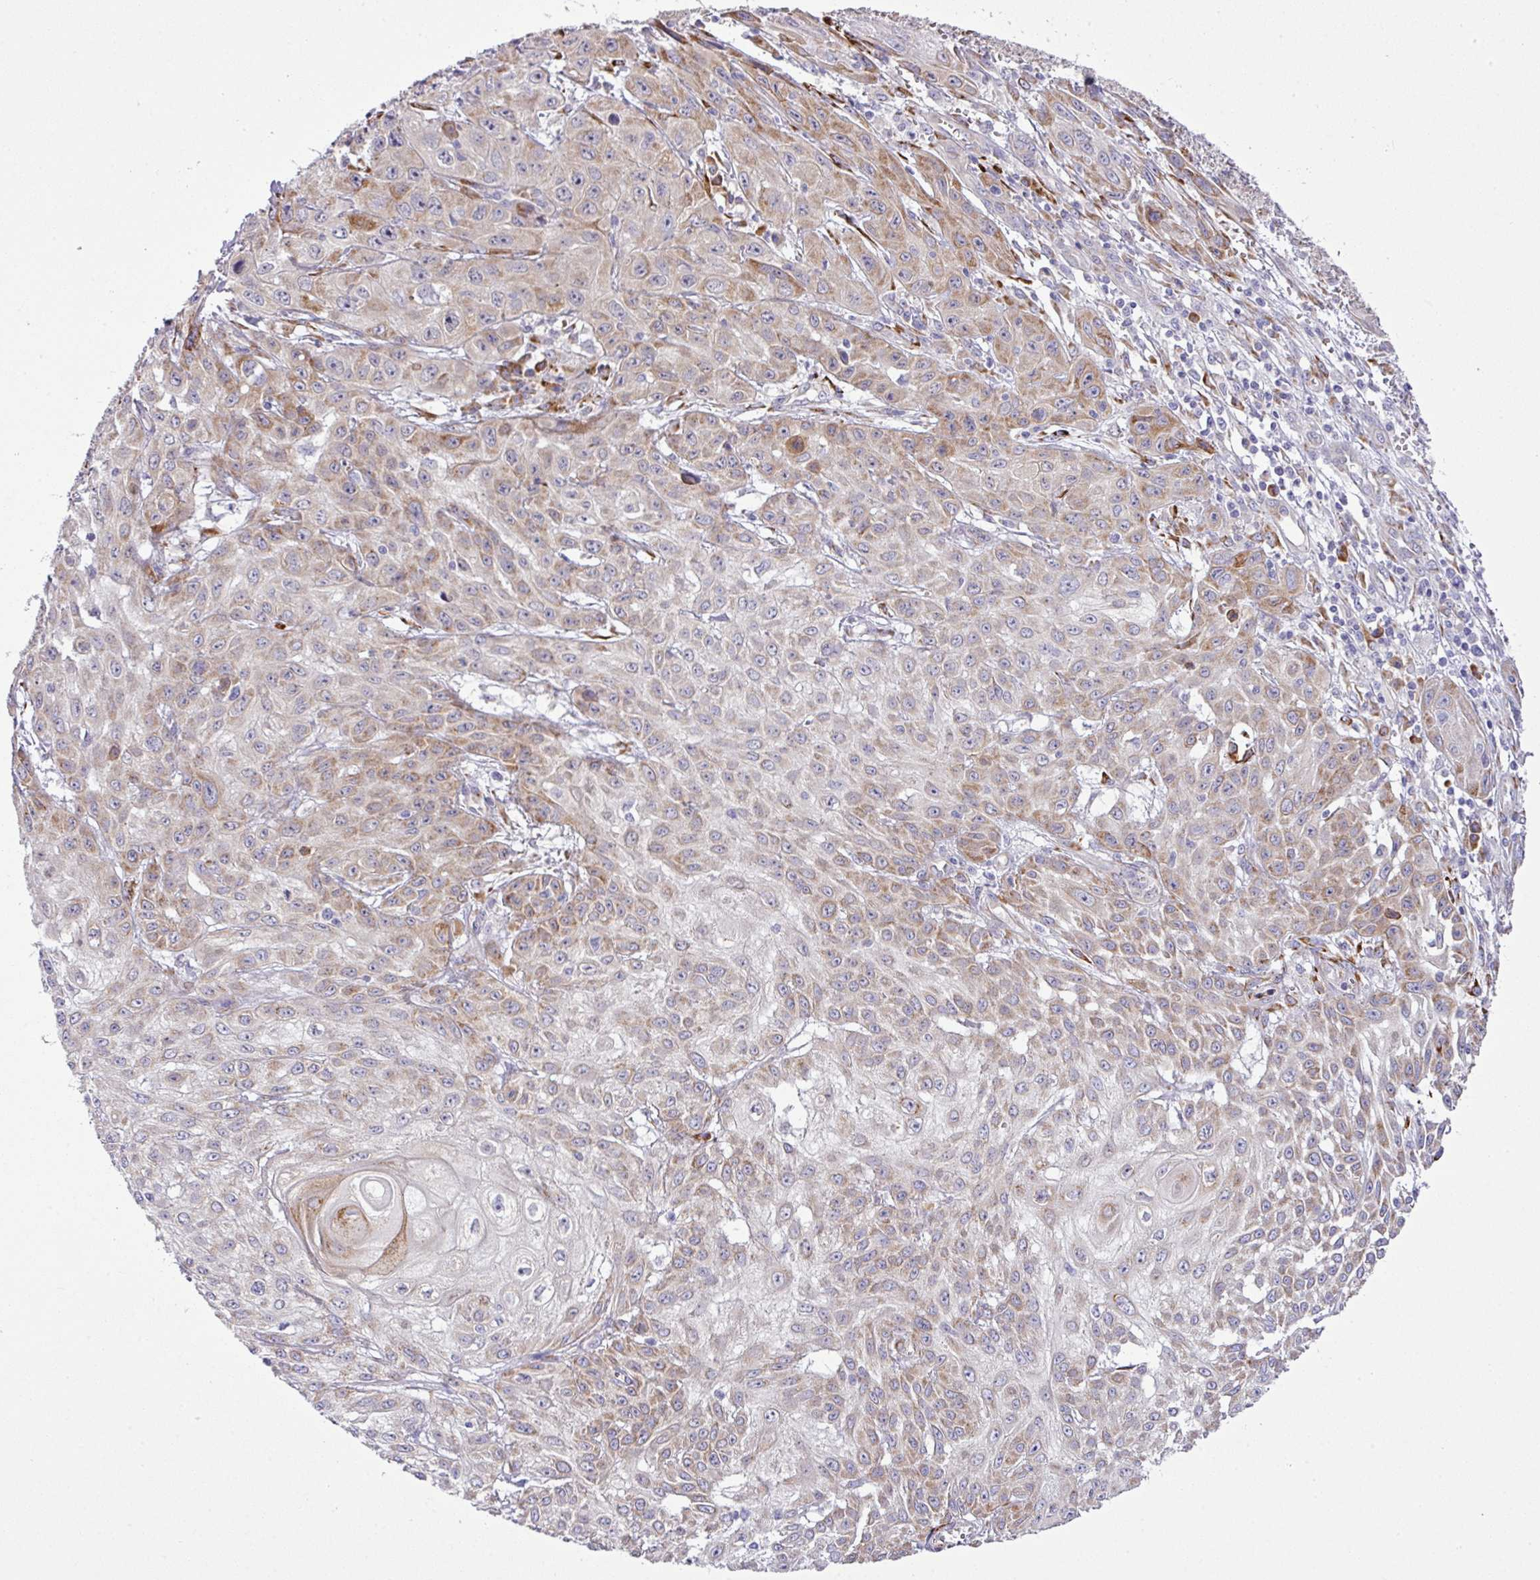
{"staining": {"intensity": "moderate", "quantity": "25%-75%", "location": "cytoplasmic/membranous"}, "tissue": "skin cancer", "cell_type": "Tumor cells", "image_type": "cancer", "snomed": [{"axis": "morphology", "description": "Squamous cell carcinoma, NOS"}, {"axis": "topography", "description": "Skin"}, {"axis": "topography", "description": "Vulva"}], "caption": "Immunohistochemical staining of human skin squamous cell carcinoma displays medium levels of moderate cytoplasmic/membranous protein expression in approximately 25%-75% of tumor cells. (Brightfield microscopy of DAB IHC at high magnification).", "gene": "CFAP97", "patient": {"sex": "female", "age": 71}}